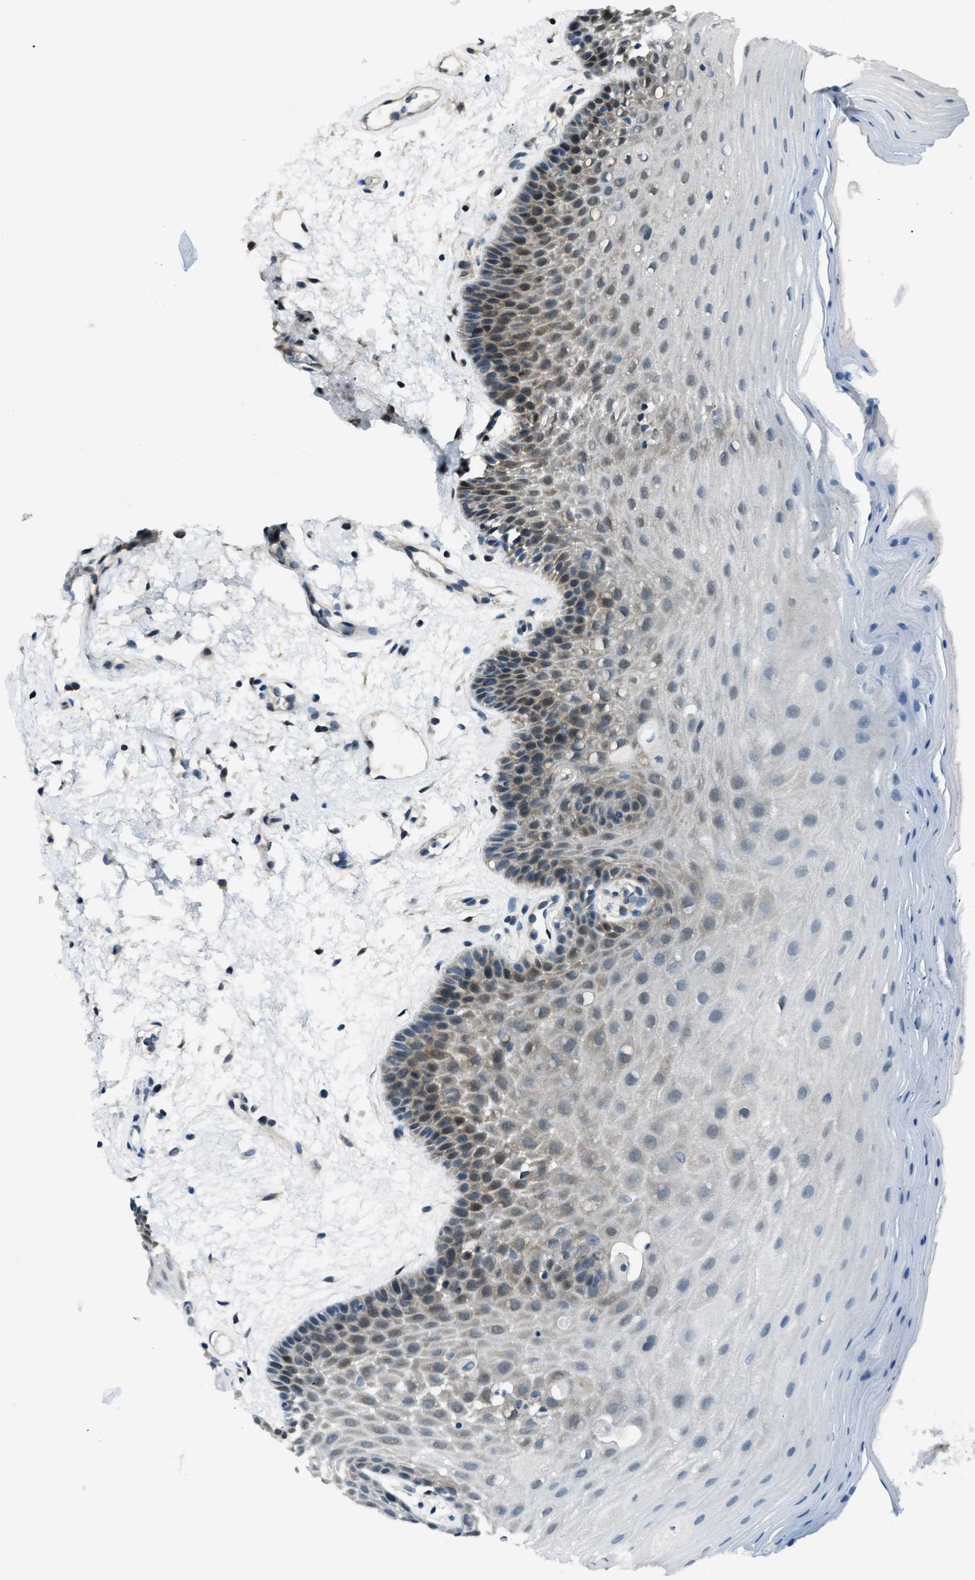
{"staining": {"intensity": "moderate", "quantity": "25%-75%", "location": "cytoplasmic/membranous,nuclear"}, "tissue": "oral mucosa", "cell_type": "Squamous epithelial cells", "image_type": "normal", "snomed": [{"axis": "morphology", "description": "Normal tissue, NOS"}, {"axis": "morphology", "description": "Squamous cell carcinoma, NOS"}, {"axis": "topography", "description": "Oral tissue"}, {"axis": "topography", "description": "Head-Neck"}], "caption": "The micrograph shows a brown stain indicating the presence of a protein in the cytoplasmic/membranous,nuclear of squamous epithelial cells in oral mucosa. Using DAB (3,3'-diaminobenzidine) (brown) and hematoxylin (blue) stains, captured at high magnification using brightfield microscopy.", "gene": "NUDCD3", "patient": {"sex": "male", "age": 71}}